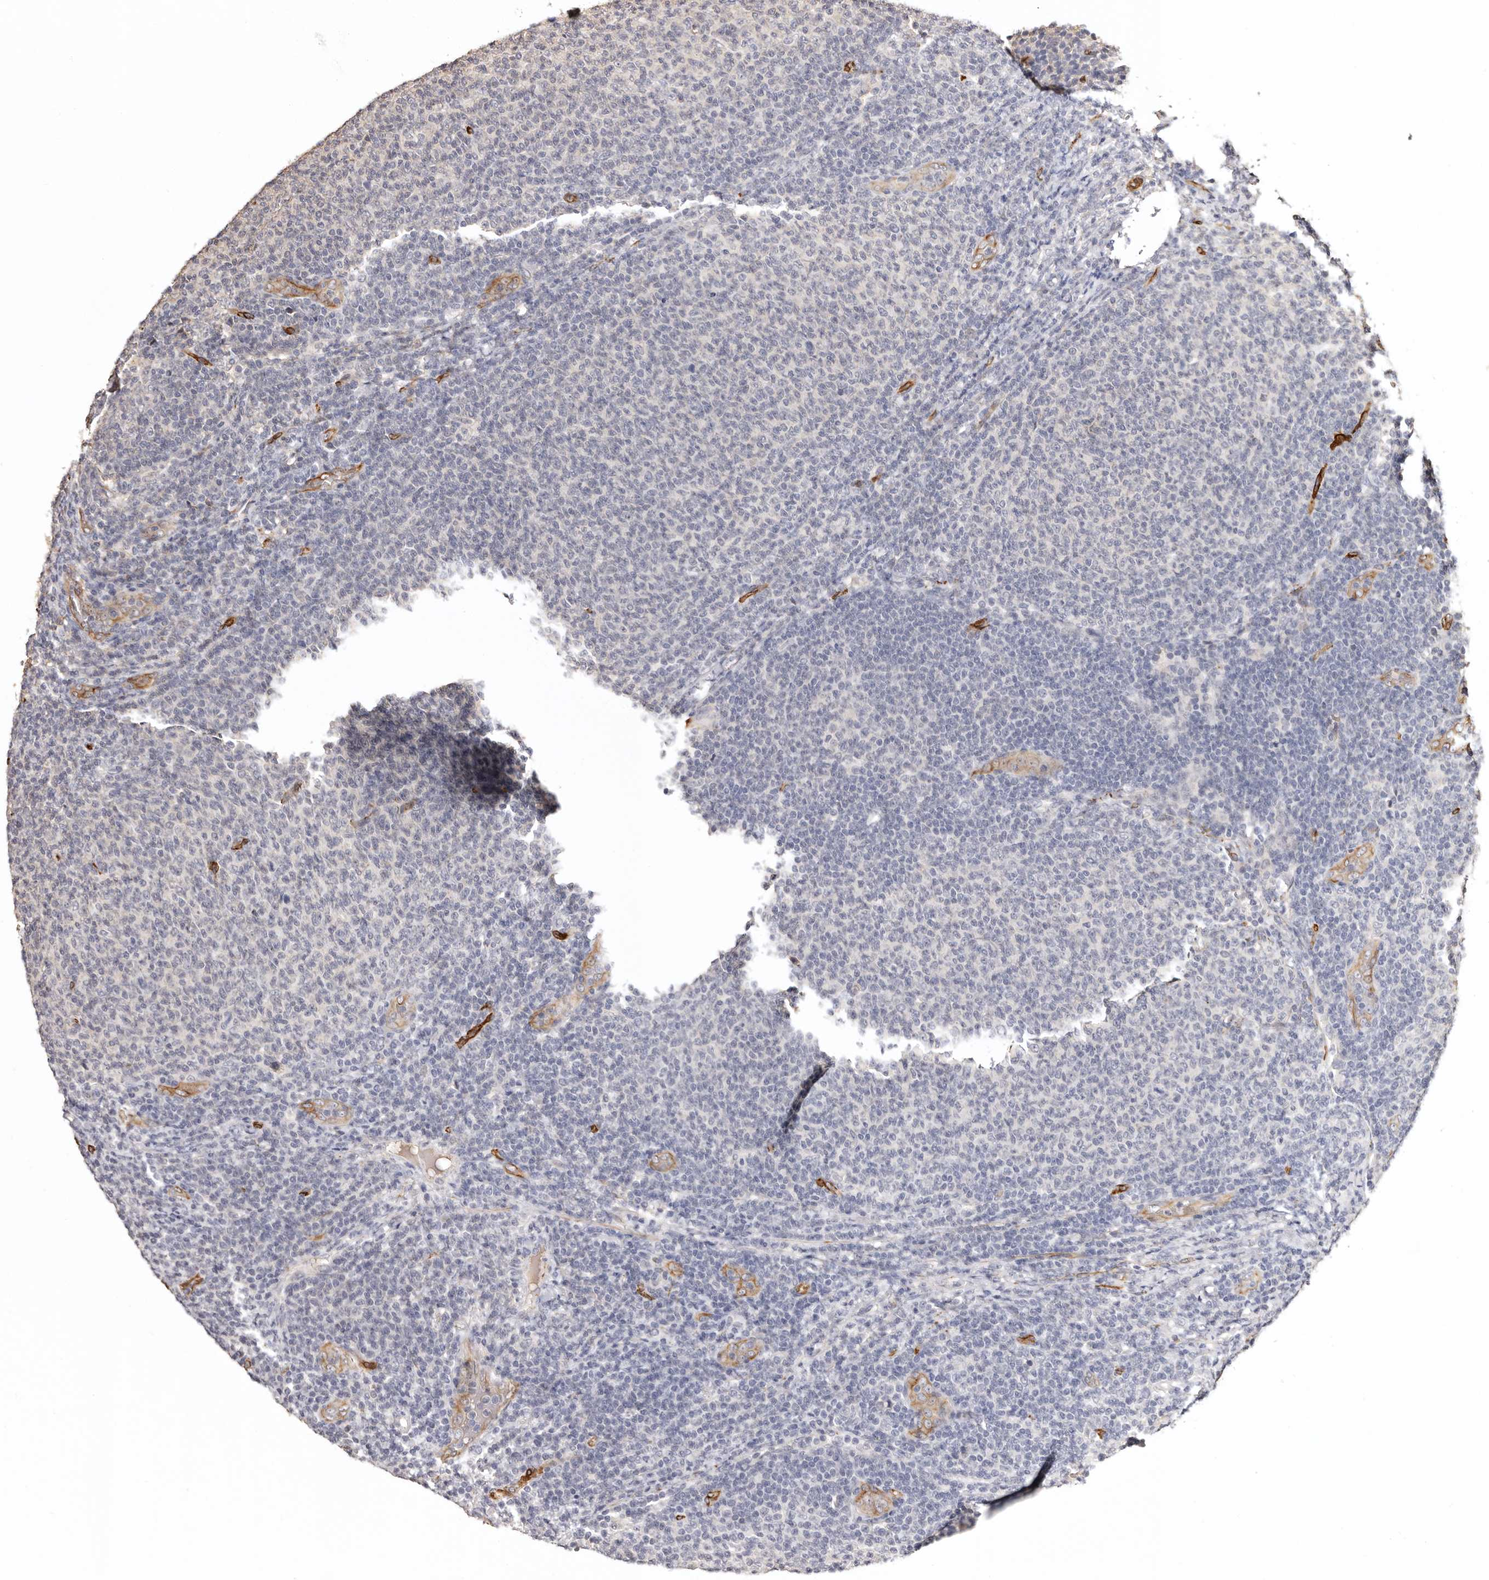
{"staining": {"intensity": "negative", "quantity": "none", "location": "none"}, "tissue": "lymphoma", "cell_type": "Tumor cells", "image_type": "cancer", "snomed": [{"axis": "morphology", "description": "Malignant lymphoma, non-Hodgkin's type, Low grade"}, {"axis": "topography", "description": "Lymph node"}], "caption": "IHC micrograph of neoplastic tissue: human lymphoma stained with DAB exhibits no significant protein expression in tumor cells. (DAB immunohistochemistry, high magnification).", "gene": "ZNF557", "patient": {"sex": "male", "age": 66}}